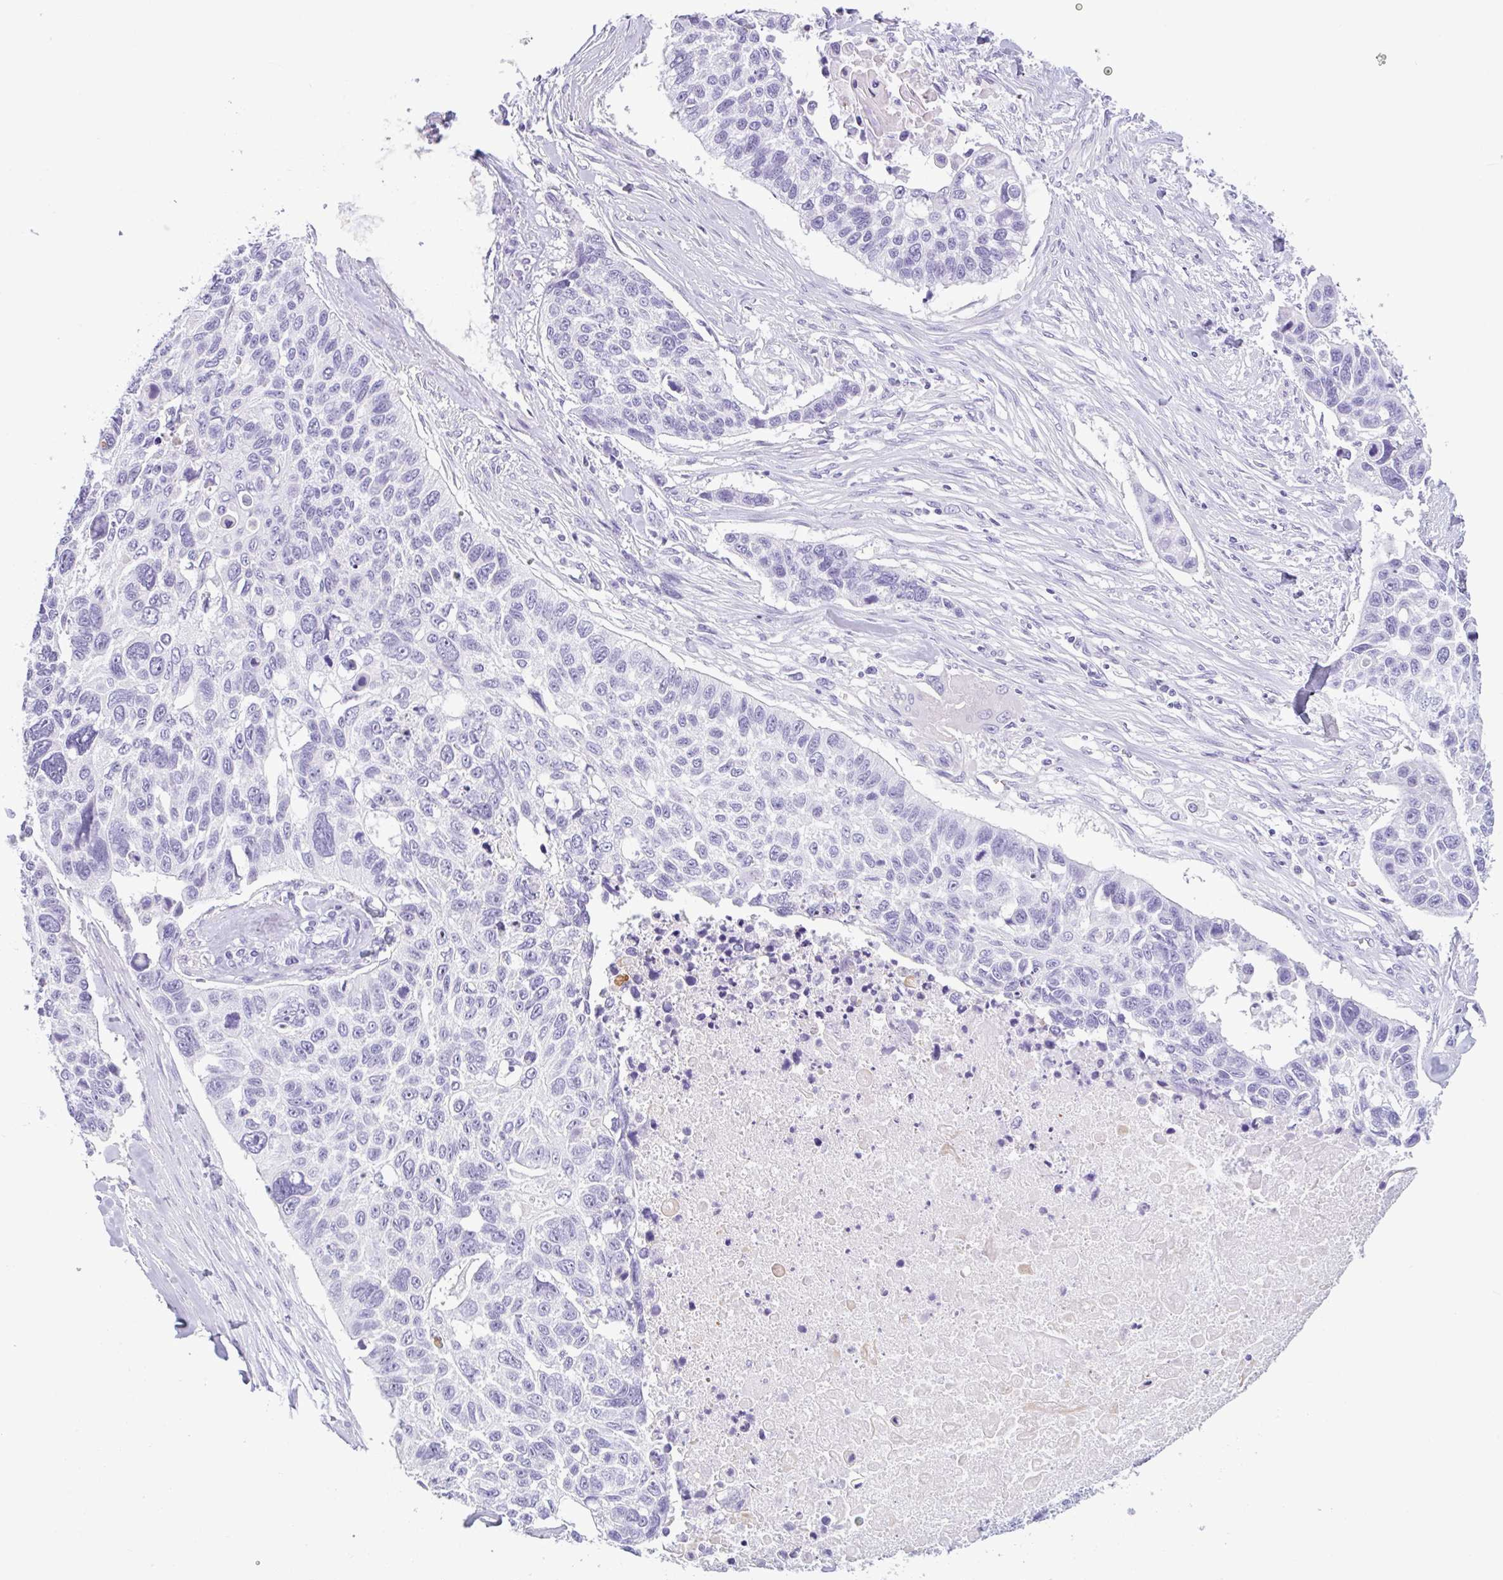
{"staining": {"intensity": "negative", "quantity": "none", "location": "none"}, "tissue": "lung cancer", "cell_type": "Tumor cells", "image_type": "cancer", "snomed": [{"axis": "morphology", "description": "Squamous cell carcinoma, NOS"}, {"axis": "topography", "description": "Lung"}], "caption": "A micrograph of human lung cancer is negative for staining in tumor cells. Brightfield microscopy of immunohistochemistry (IHC) stained with DAB (3,3'-diaminobenzidine) (brown) and hematoxylin (blue), captured at high magnification.", "gene": "CTSE", "patient": {"sex": "male", "age": 62}}